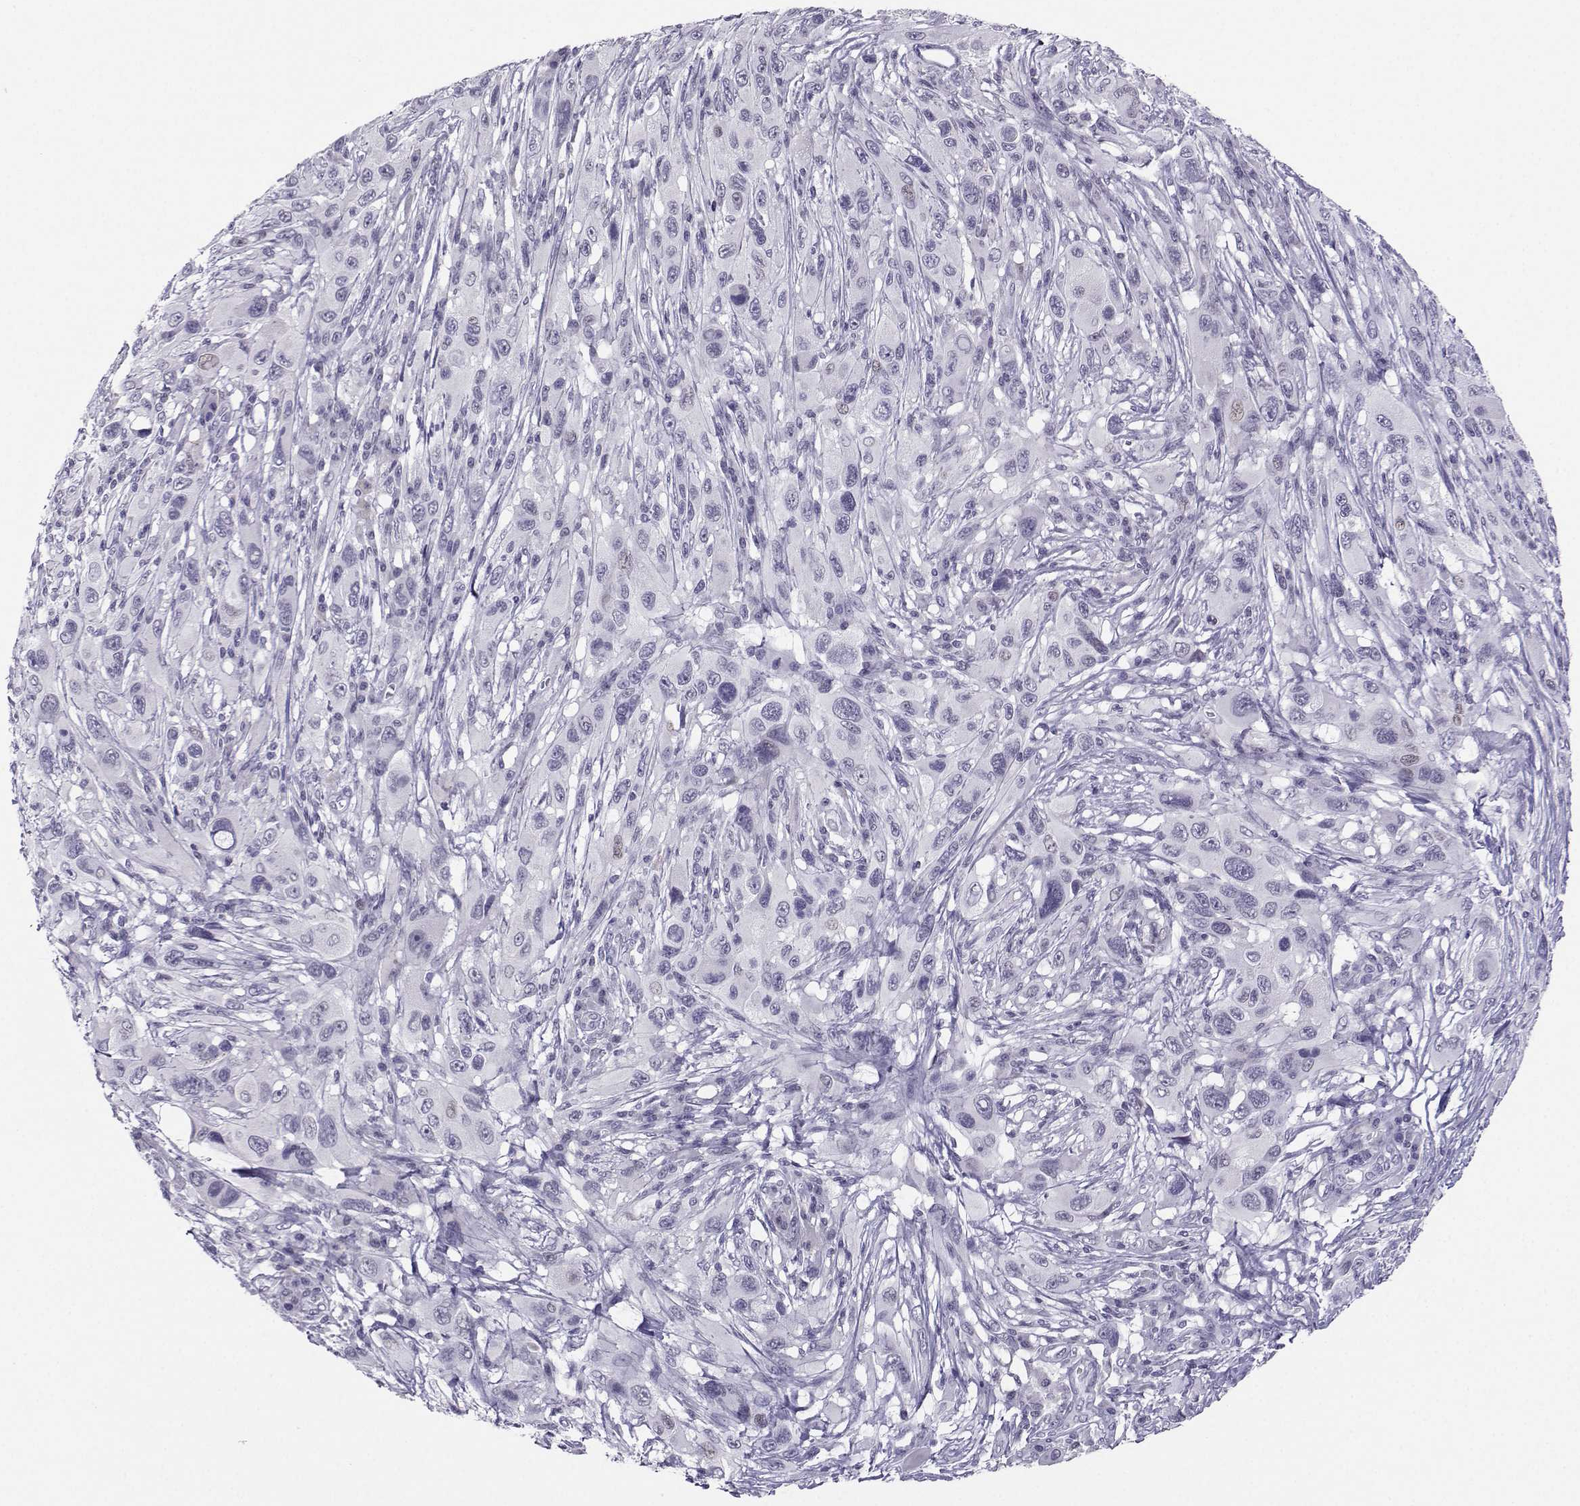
{"staining": {"intensity": "negative", "quantity": "none", "location": "none"}, "tissue": "melanoma", "cell_type": "Tumor cells", "image_type": "cancer", "snomed": [{"axis": "morphology", "description": "Malignant melanoma, NOS"}, {"axis": "topography", "description": "Skin"}], "caption": "Tumor cells show no significant staining in melanoma.", "gene": "LHX1", "patient": {"sex": "male", "age": 53}}